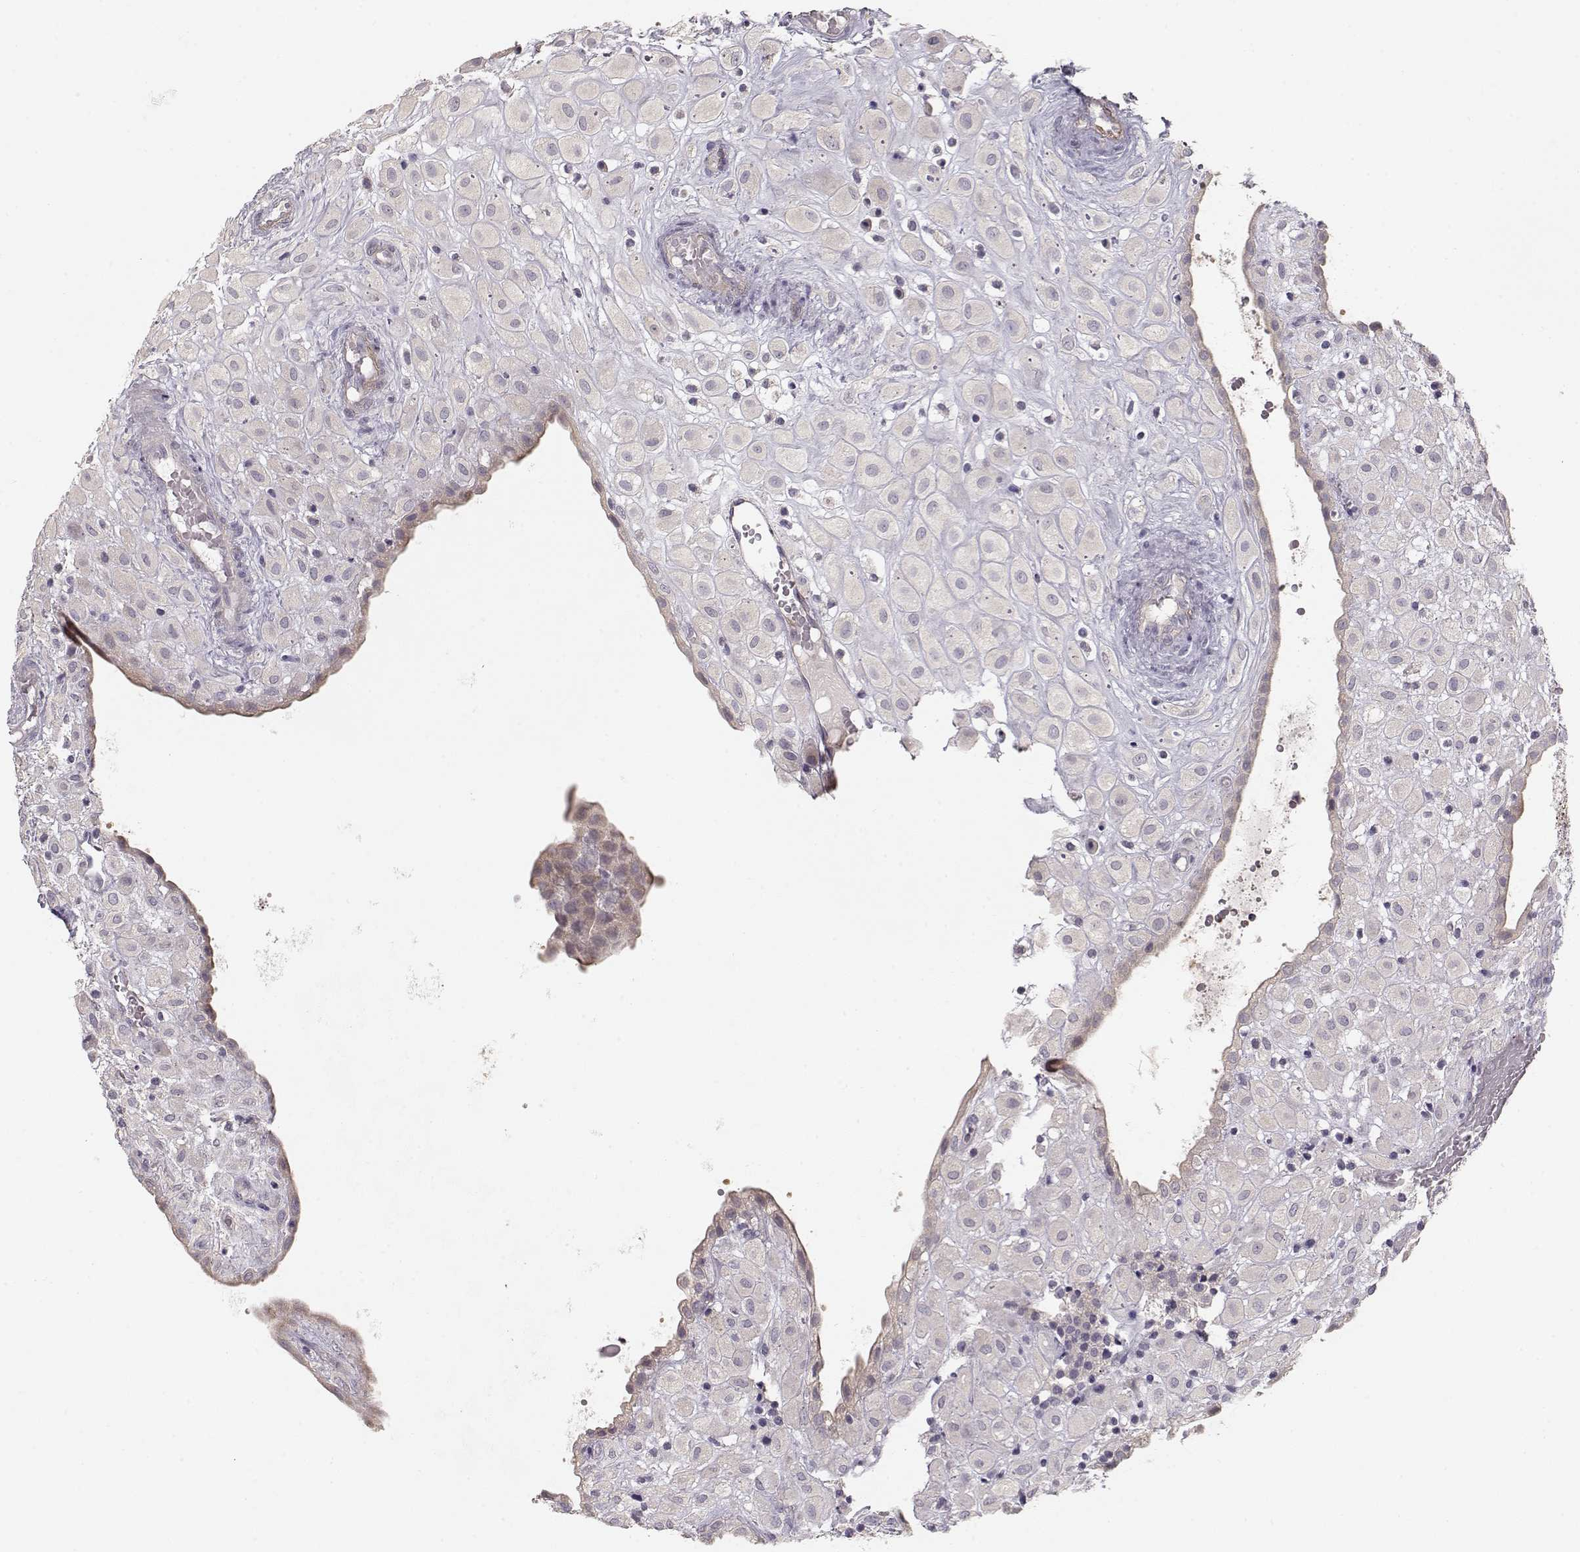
{"staining": {"intensity": "negative", "quantity": "none", "location": "none"}, "tissue": "placenta", "cell_type": "Decidual cells", "image_type": "normal", "snomed": [{"axis": "morphology", "description": "Normal tissue, NOS"}, {"axis": "topography", "description": "Placenta"}], "caption": "Immunohistochemical staining of unremarkable placenta reveals no significant staining in decidual cells.", "gene": "ARHGAP8", "patient": {"sex": "female", "age": 24}}